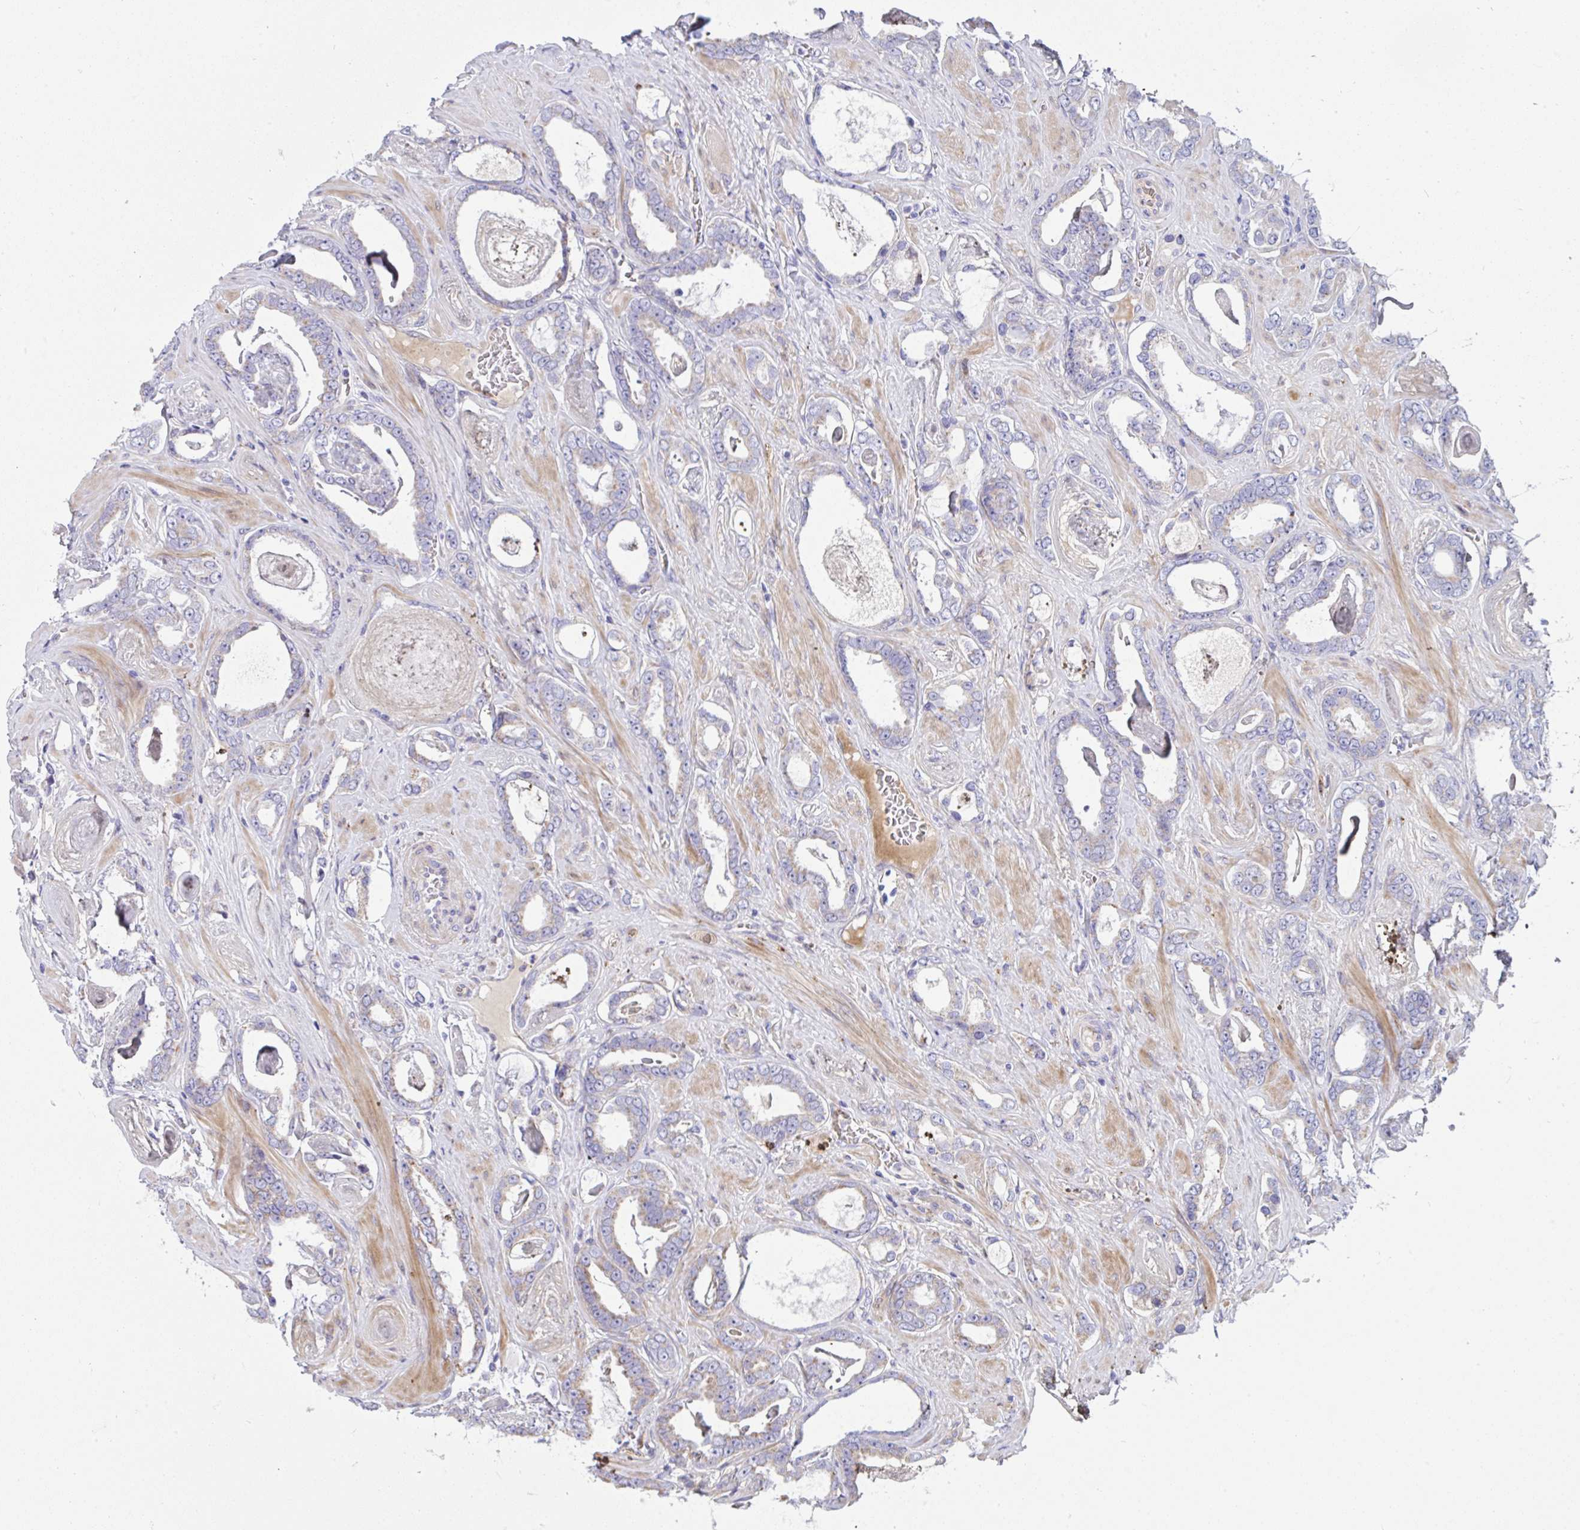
{"staining": {"intensity": "weak", "quantity": "<25%", "location": "cytoplasmic/membranous"}, "tissue": "prostate cancer", "cell_type": "Tumor cells", "image_type": "cancer", "snomed": [{"axis": "morphology", "description": "Adenocarcinoma, High grade"}, {"axis": "topography", "description": "Prostate"}], "caption": "Tumor cells are negative for protein expression in human prostate cancer.", "gene": "NTN1", "patient": {"sex": "male", "age": 63}}